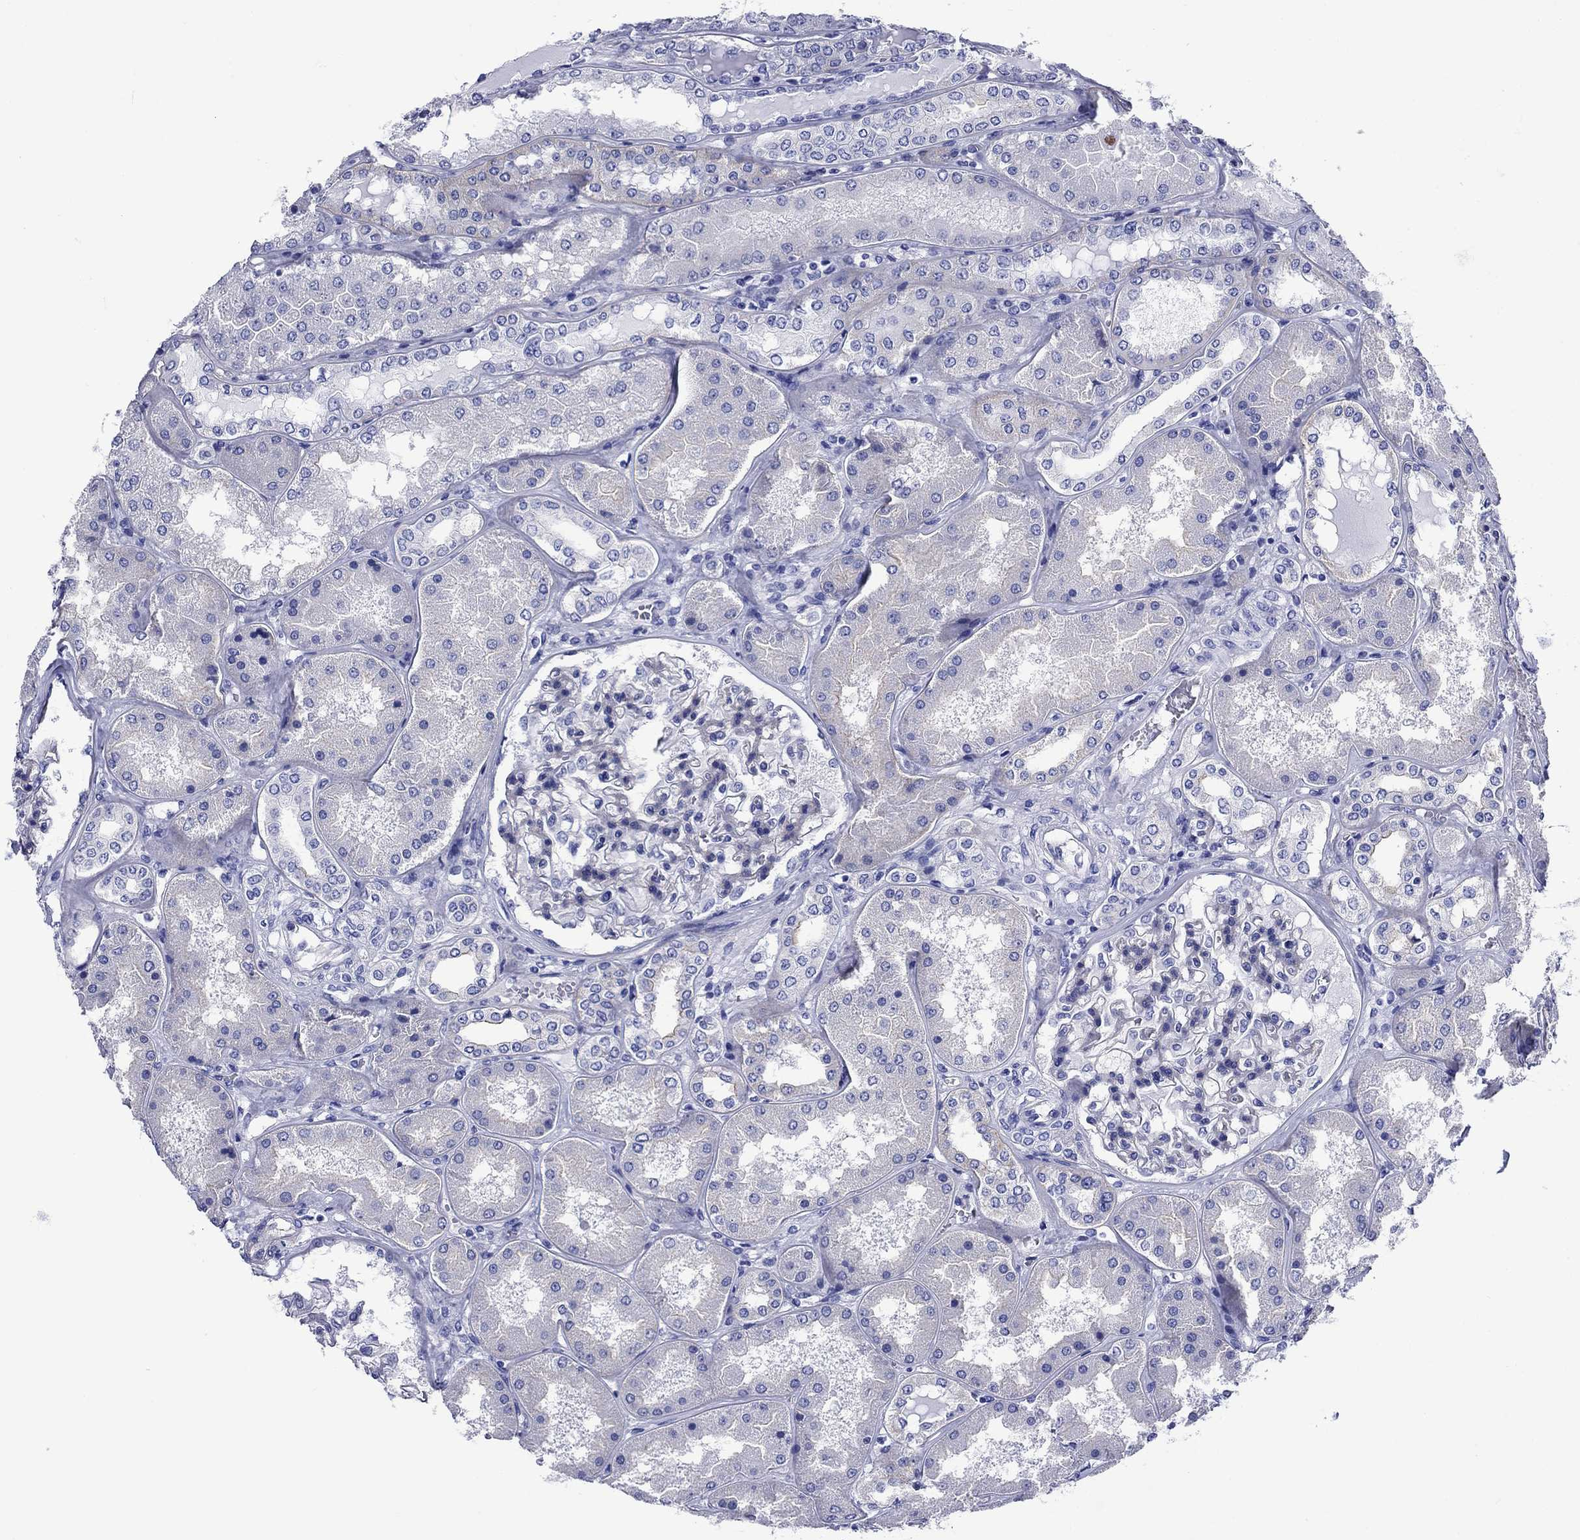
{"staining": {"intensity": "negative", "quantity": "none", "location": "none"}, "tissue": "kidney", "cell_type": "Cells in glomeruli", "image_type": "normal", "snomed": [{"axis": "morphology", "description": "Normal tissue, NOS"}, {"axis": "topography", "description": "Kidney"}], "caption": "Immunohistochemistry image of normal kidney stained for a protein (brown), which displays no staining in cells in glomeruli.", "gene": "SLC1A2", "patient": {"sex": "female", "age": 56}}